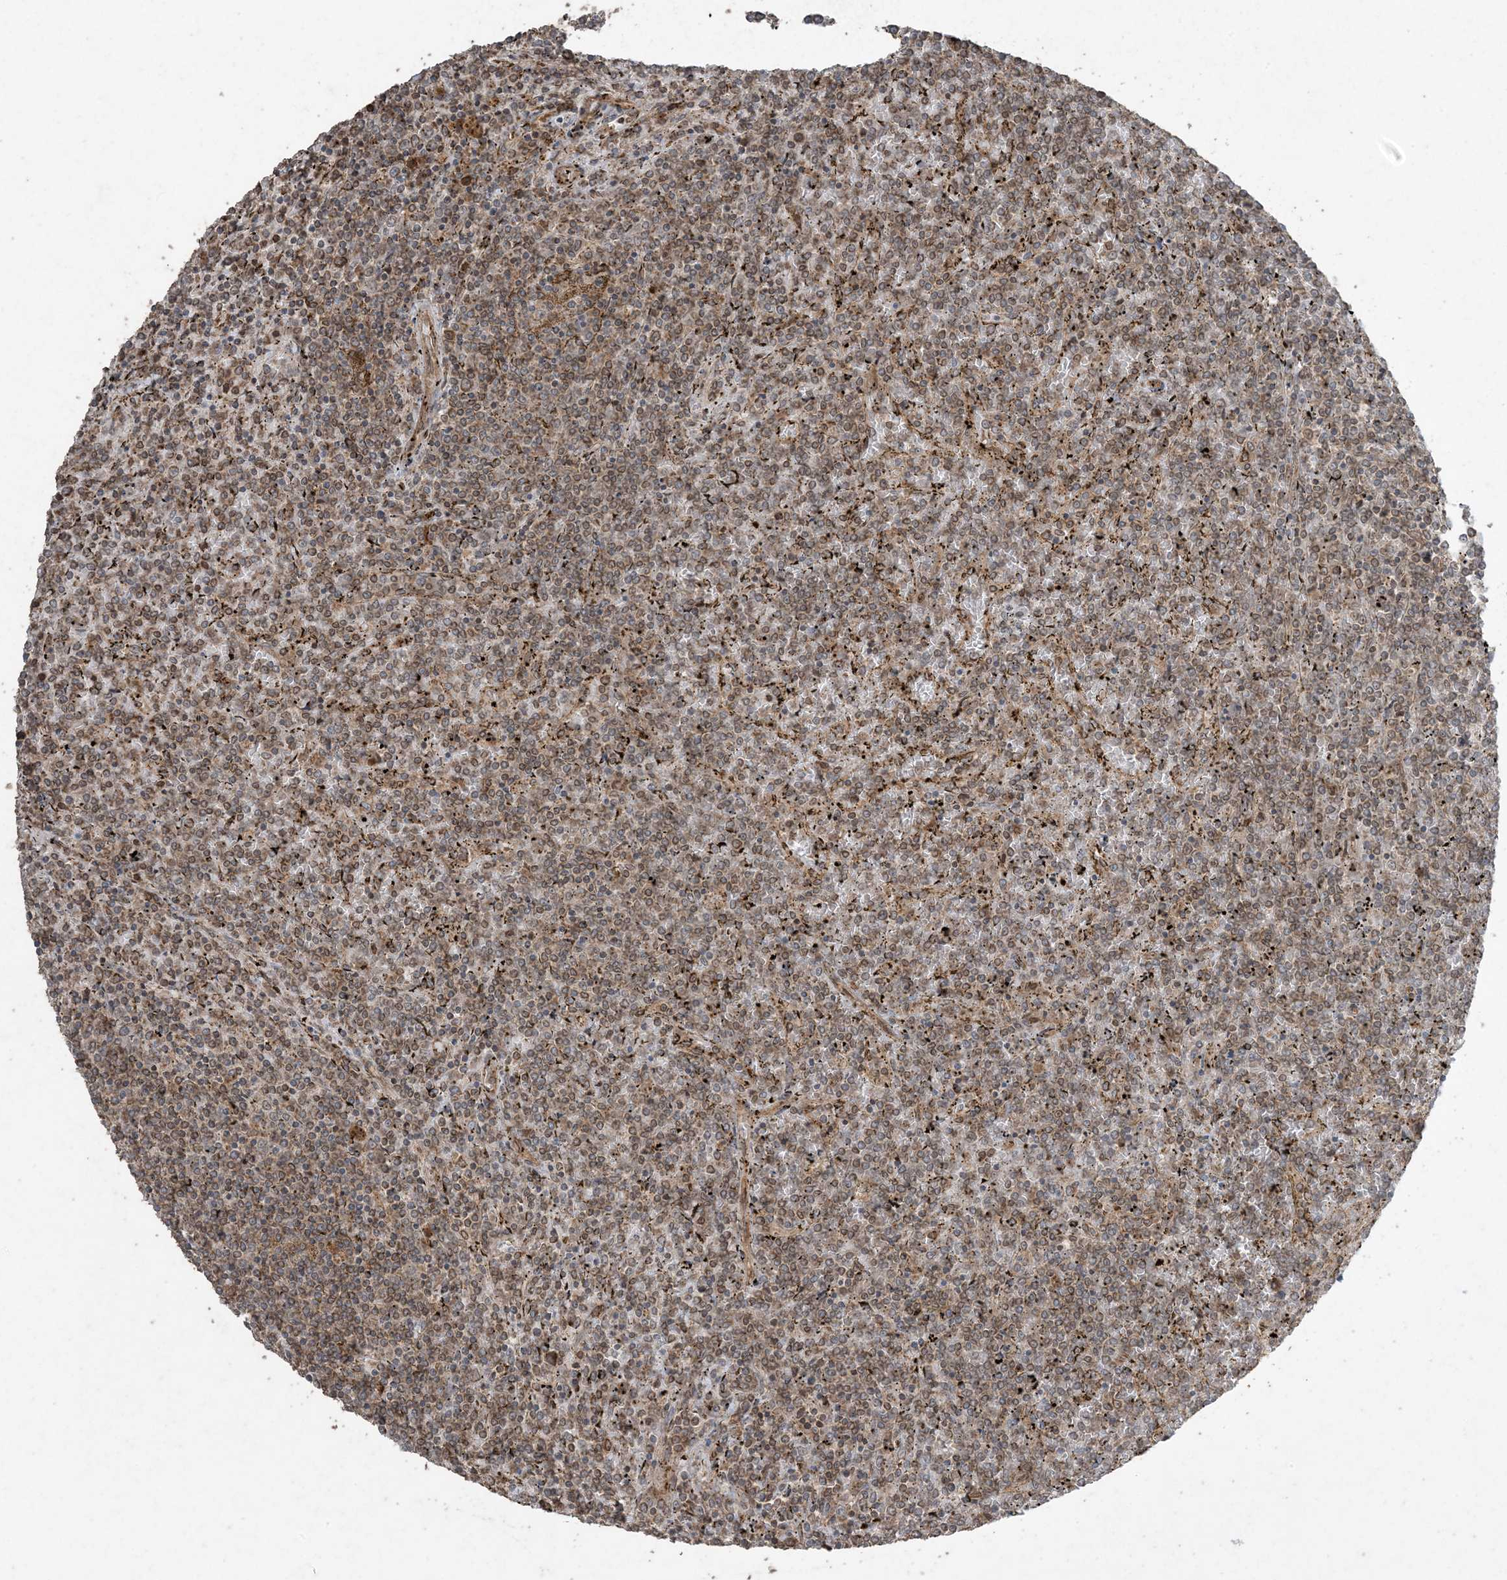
{"staining": {"intensity": "moderate", "quantity": ">75%", "location": "cytoplasmic/membranous"}, "tissue": "lymphoma", "cell_type": "Tumor cells", "image_type": "cancer", "snomed": [{"axis": "morphology", "description": "Malignant lymphoma, non-Hodgkin's type, Low grade"}, {"axis": "topography", "description": "Spleen"}], "caption": "The micrograph displays a brown stain indicating the presence of a protein in the cytoplasmic/membranous of tumor cells in lymphoma.", "gene": "DDX19B", "patient": {"sex": "female", "age": 19}}